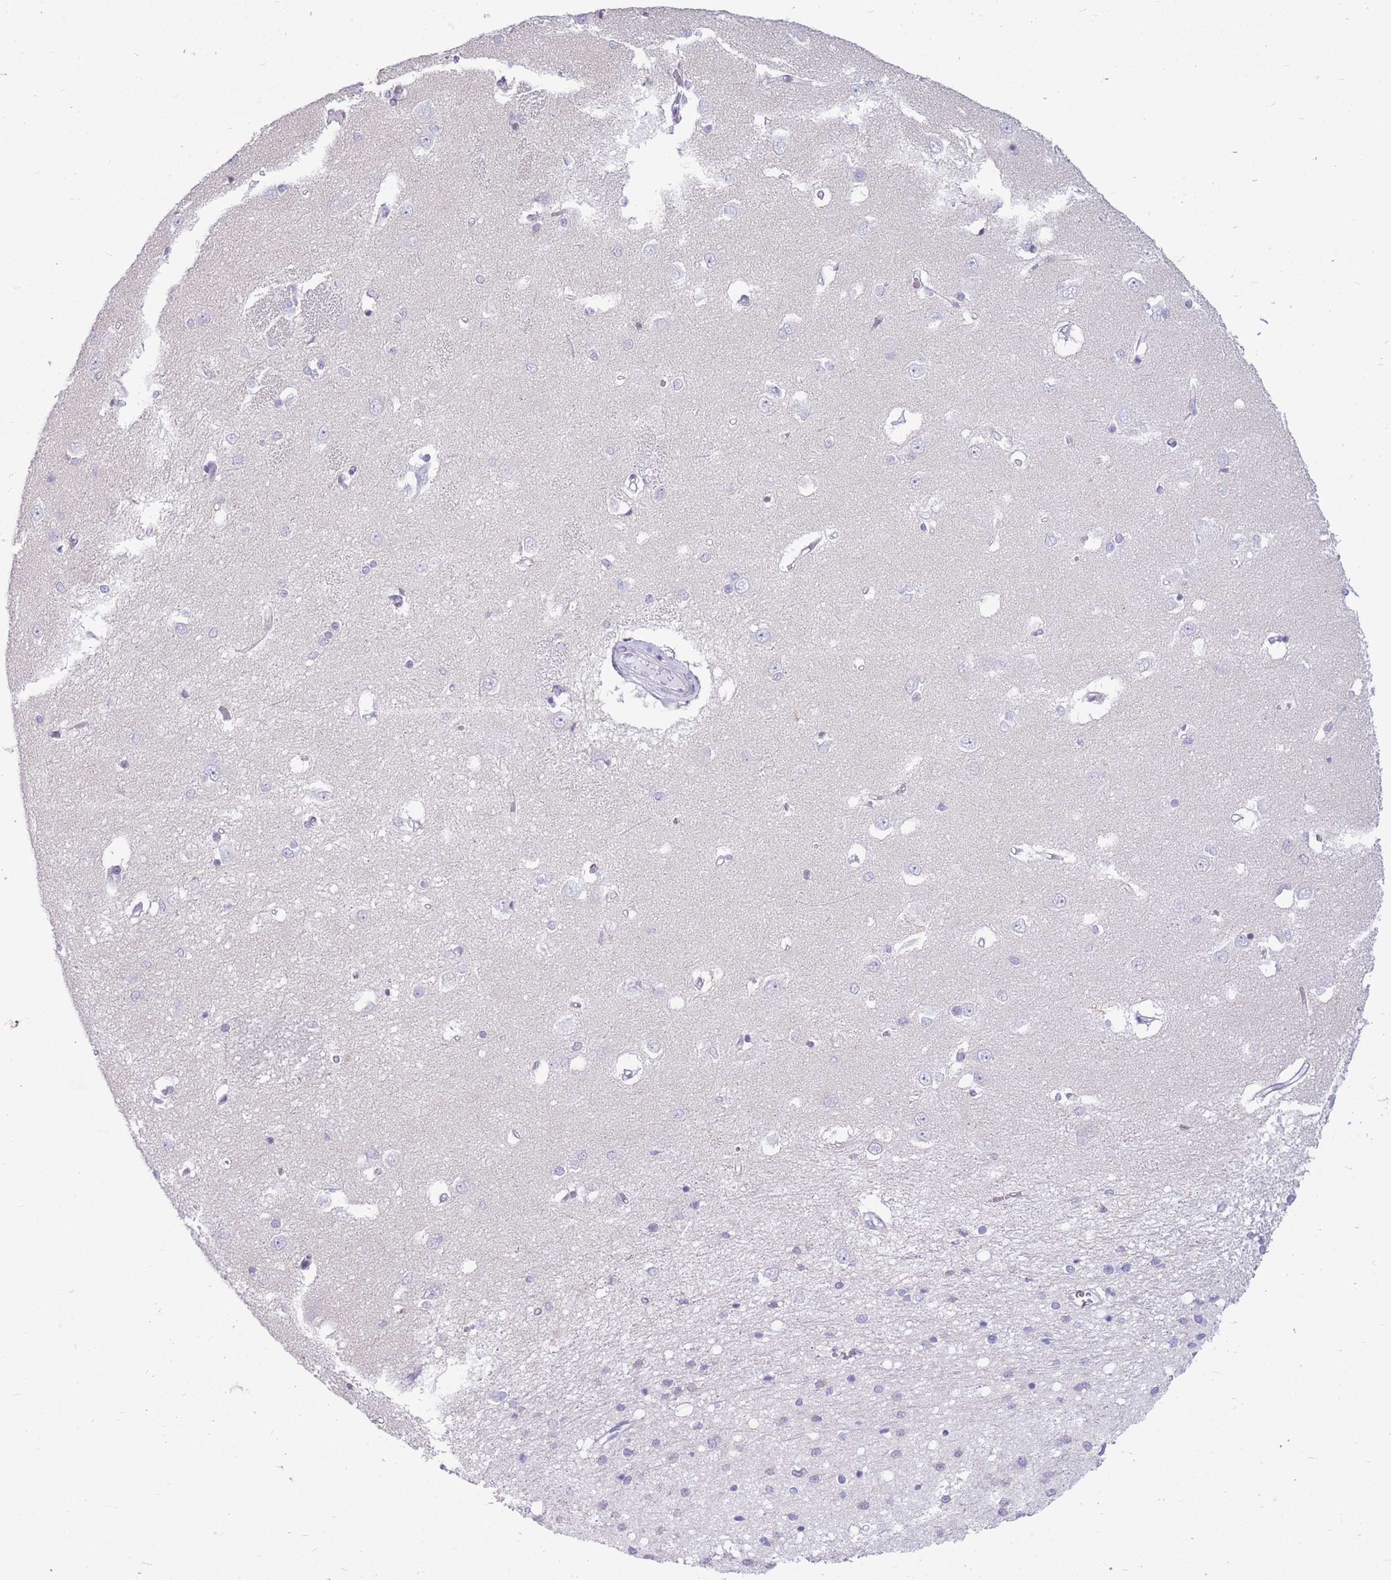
{"staining": {"intensity": "negative", "quantity": "none", "location": "none"}, "tissue": "caudate", "cell_type": "Glial cells", "image_type": "normal", "snomed": [{"axis": "morphology", "description": "Normal tissue, NOS"}, {"axis": "topography", "description": "Lateral ventricle wall"}], "caption": "This is an immunohistochemistry photomicrograph of unremarkable human caudate. There is no positivity in glial cells.", "gene": "ZFP37", "patient": {"sex": "male", "age": 37}}